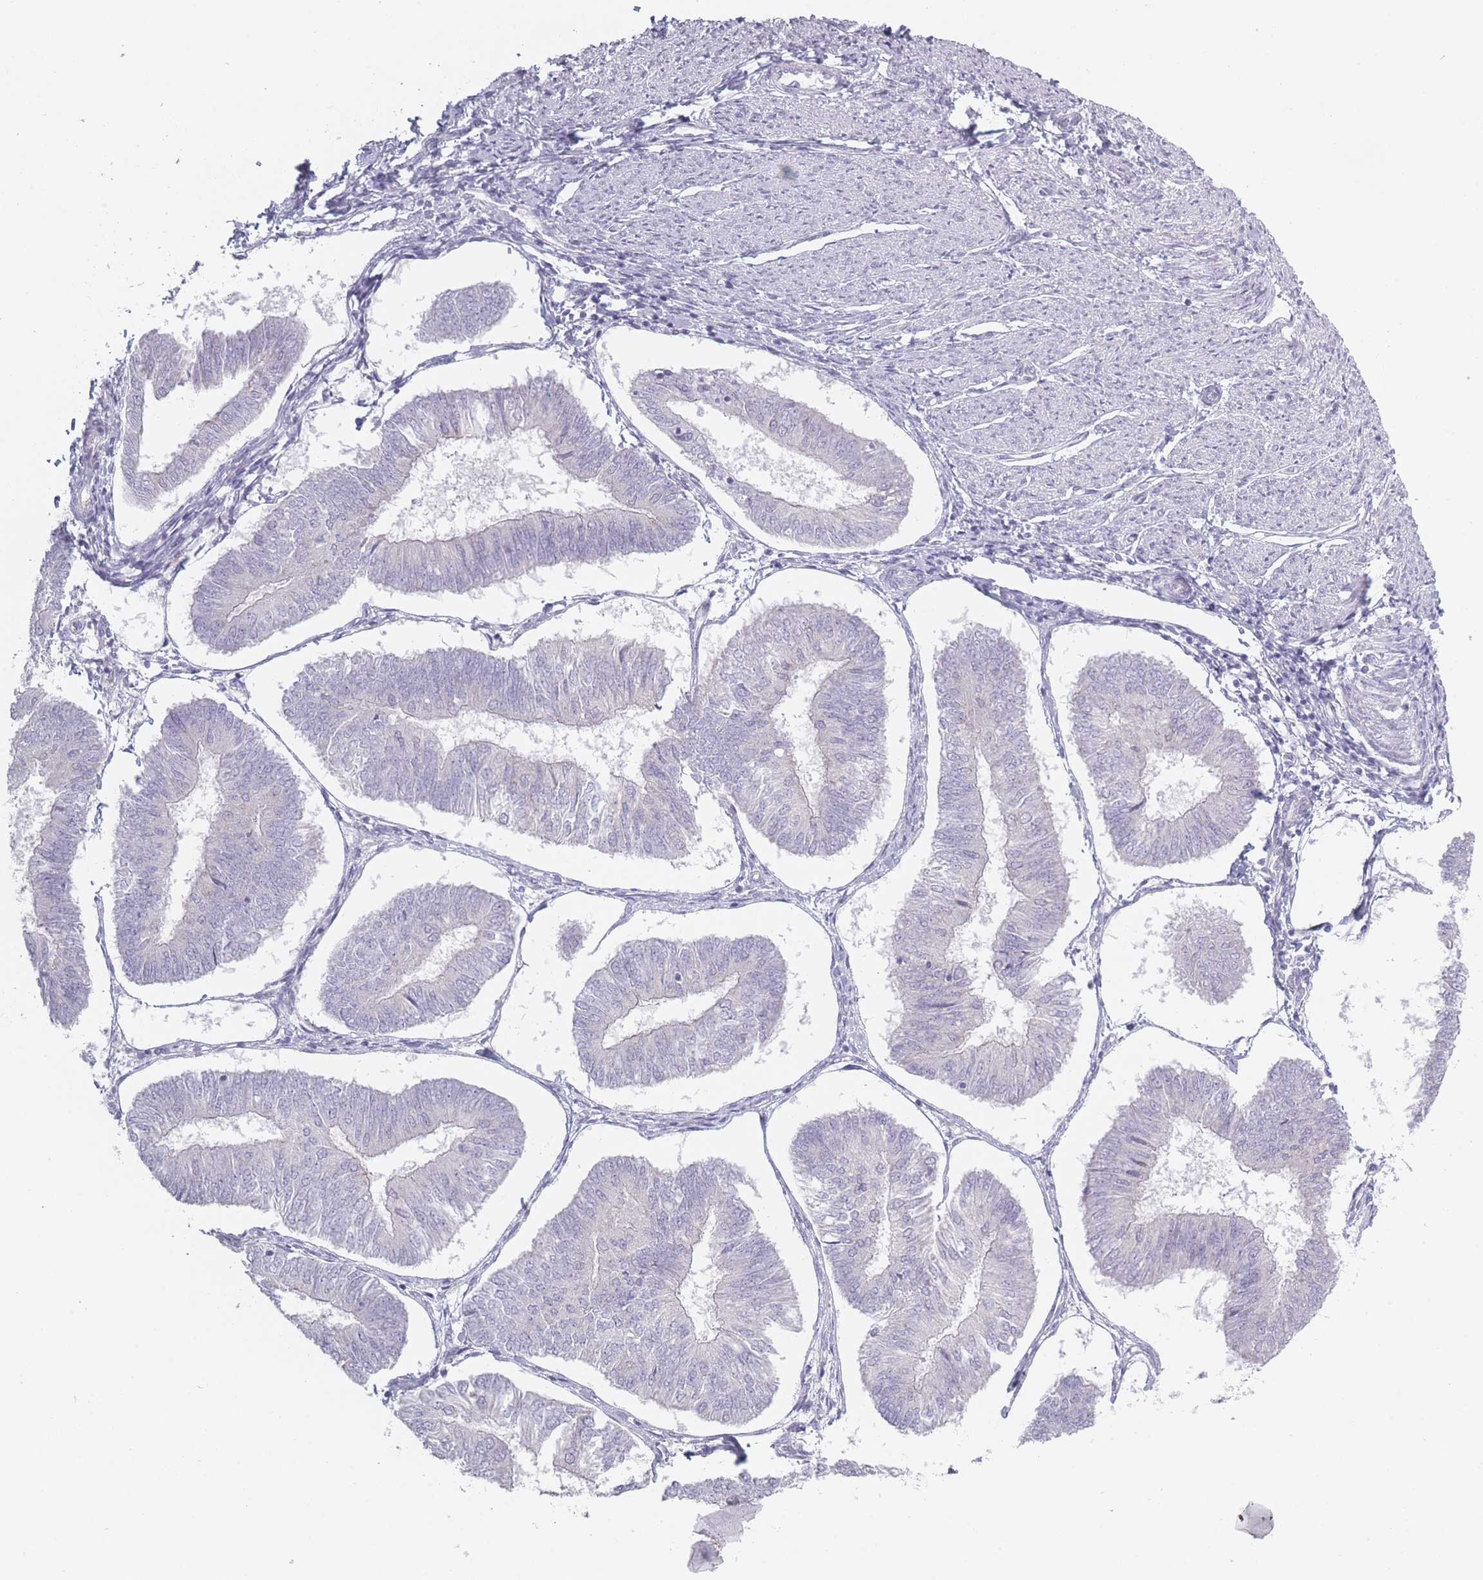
{"staining": {"intensity": "negative", "quantity": "none", "location": "none"}, "tissue": "endometrial cancer", "cell_type": "Tumor cells", "image_type": "cancer", "snomed": [{"axis": "morphology", "description": "Adenocarcinoma, NOS"}, {"axis": "topography", "description": "Endometrium"}], "caption": "IHC photomicrograph of human adenocarcinoma (endometrial) stained for a protein (brown), which shows no expression in tumor cells. Nuclei are stained in blue.", "gene": "RASL10B", "patient": {"sex": "female", "age": 58}}